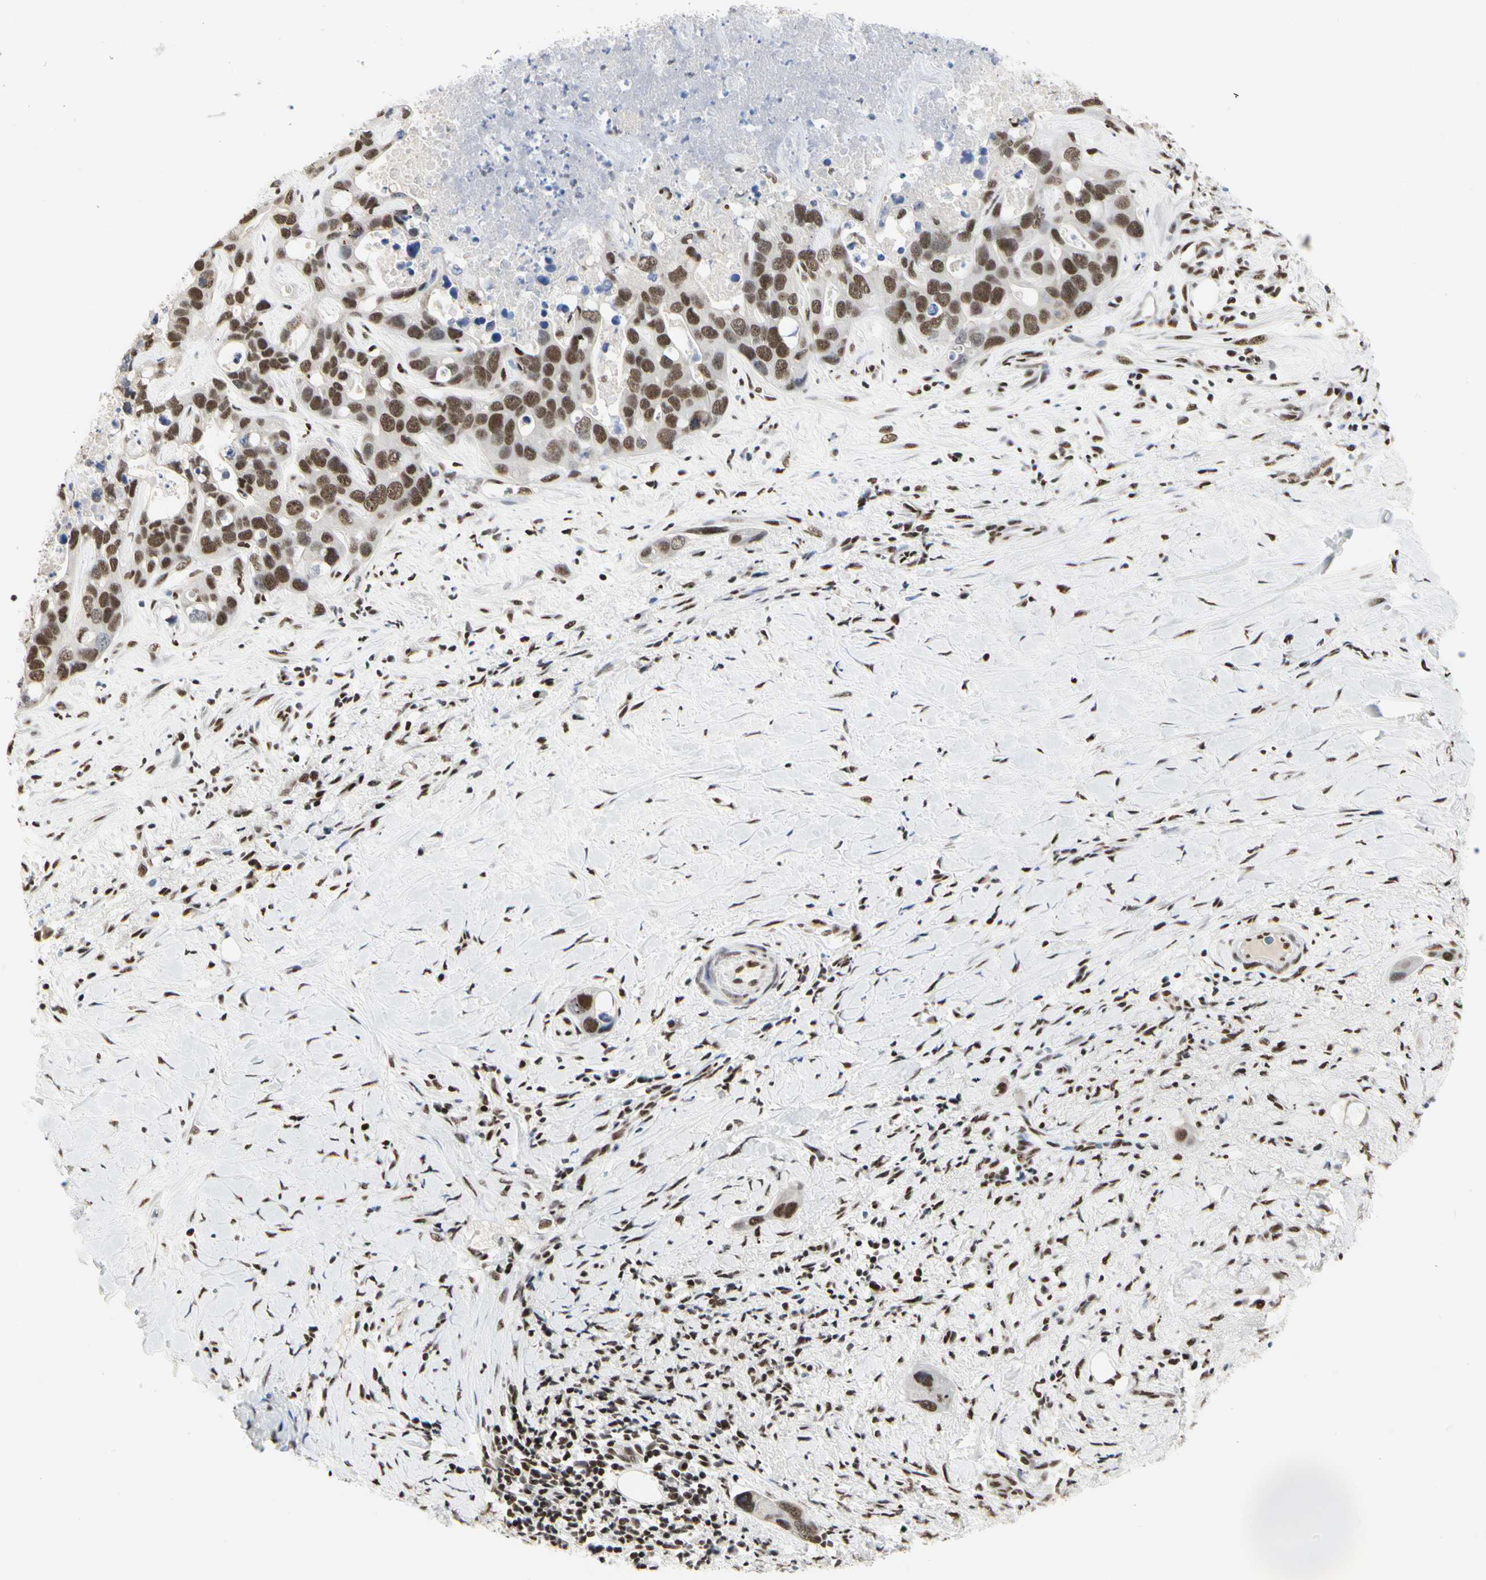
{"staining": {"intensity": "moderate", "quantity": ">75%", "location": "nuclear"}, "tissue": "liver cancer", "cell_type": "Tumor cells", "image_type": "cancer", "snomed": [{"axis": "morphology", "description": "Cholangiocarcinoma"}, {"axis": "topography", "description": "Liver"}], "caption": "This histopathology image reveals immunohistochemistry staining of human cholangiocarcinoma (liver), with medium moderate nuclear positivity in about >75% of tumor cells.", "gene": "PRMT3", "patient": {"sex": "female", "age": 65}}